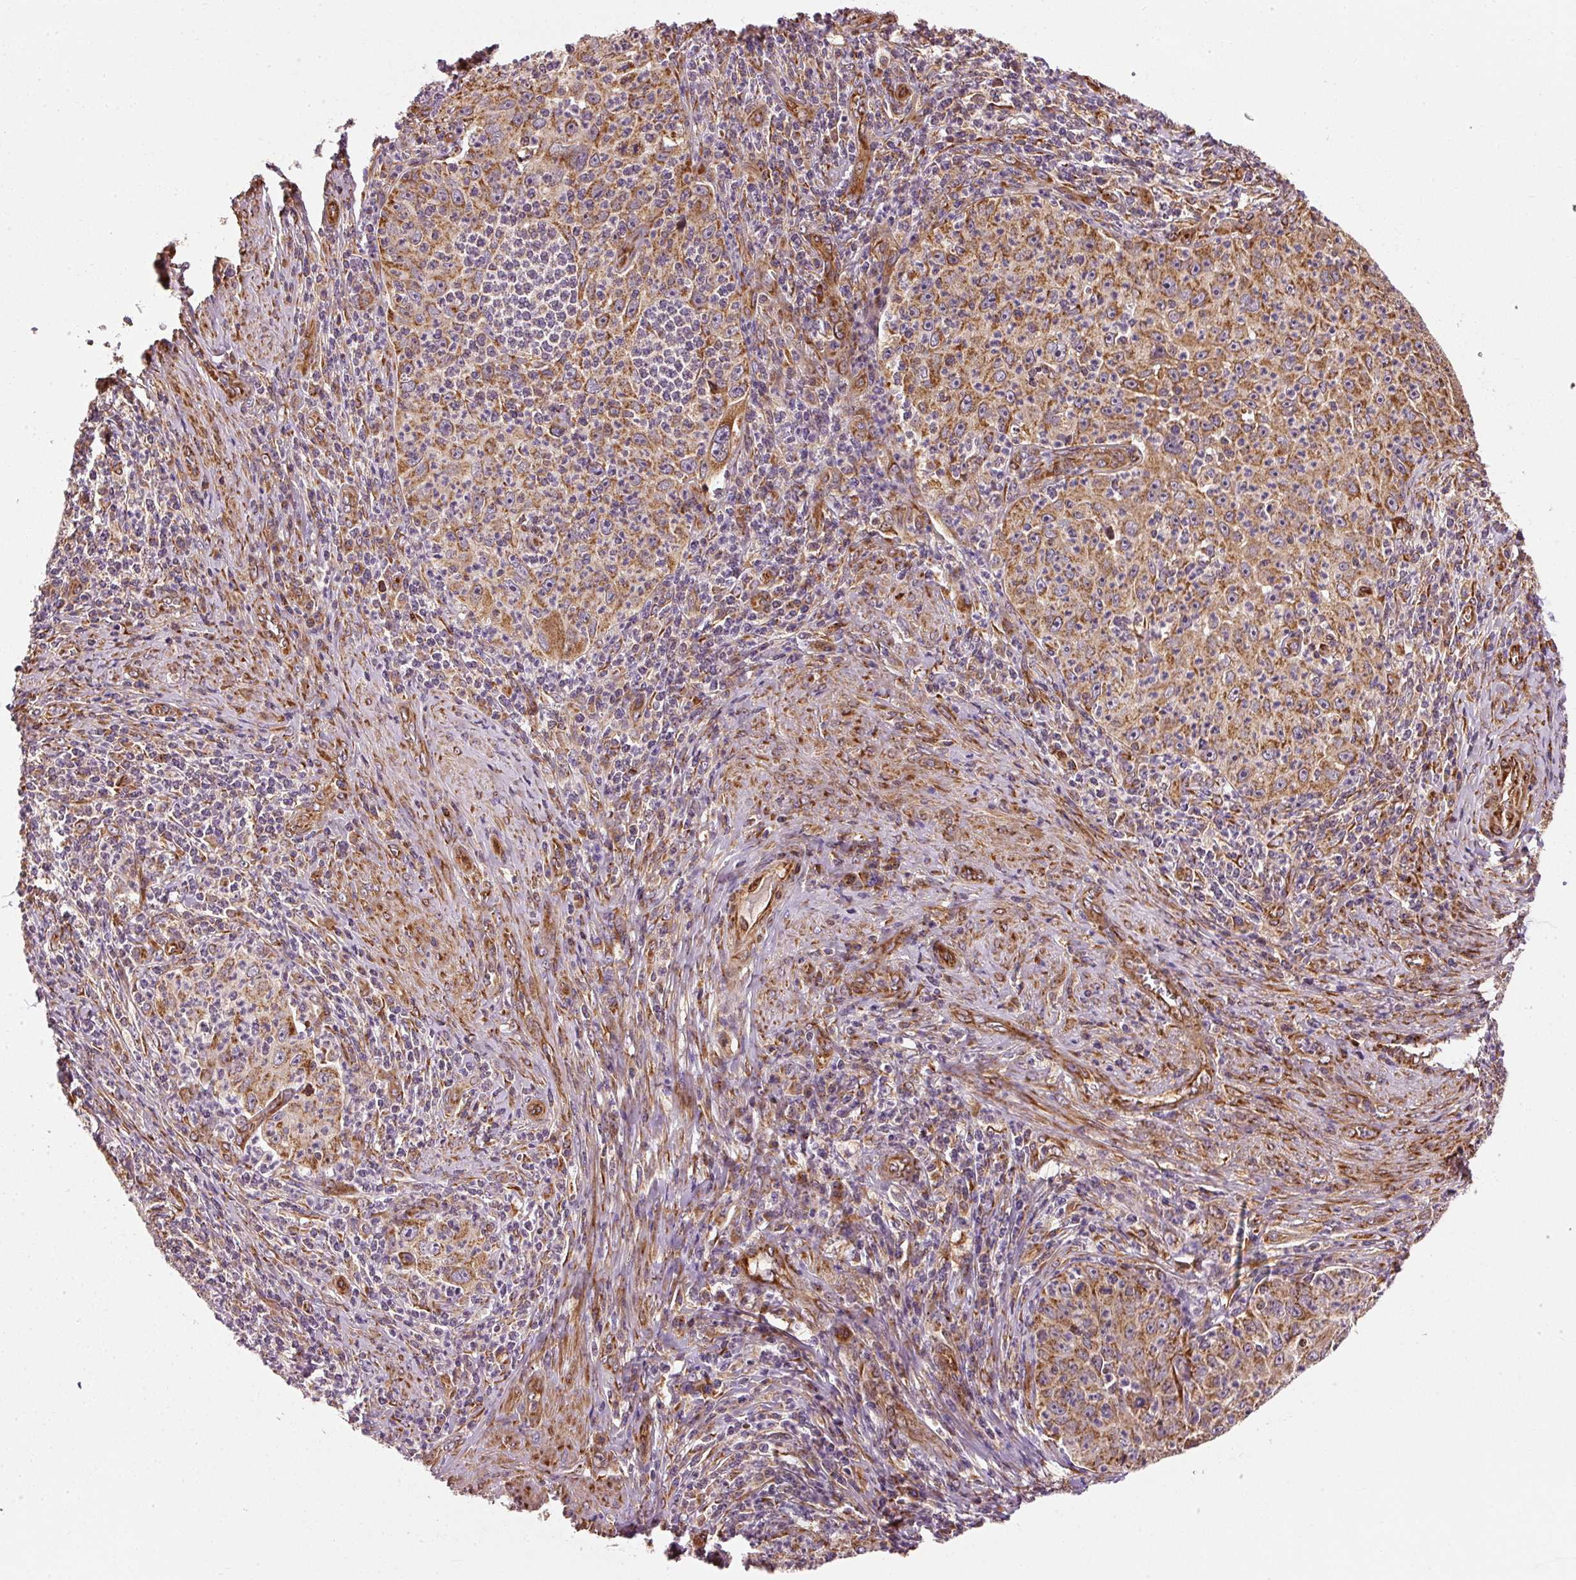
{"staining": {"intensity": "moderate", "quantity": ">75%", "location": "cytoplasmic/membranous"}, "tissue": "cervical cancer", "cell_type": "Tumor cells", "image_type": "cancer", "snomed": [{"axis": "morphology", "description": "Squamous cell carcinoma, NOS"}, {"axis": "topography", "description": "Cervix"}], "caption": "IHC histopathology image of human cervical cancer stained for a protein (brown), which displays medium levels of moderate cytoplasmic/membranous staining in about >75% of tumor cells.", "gene": "ISCU", "patient": {"sex": "female", "age": 30}}